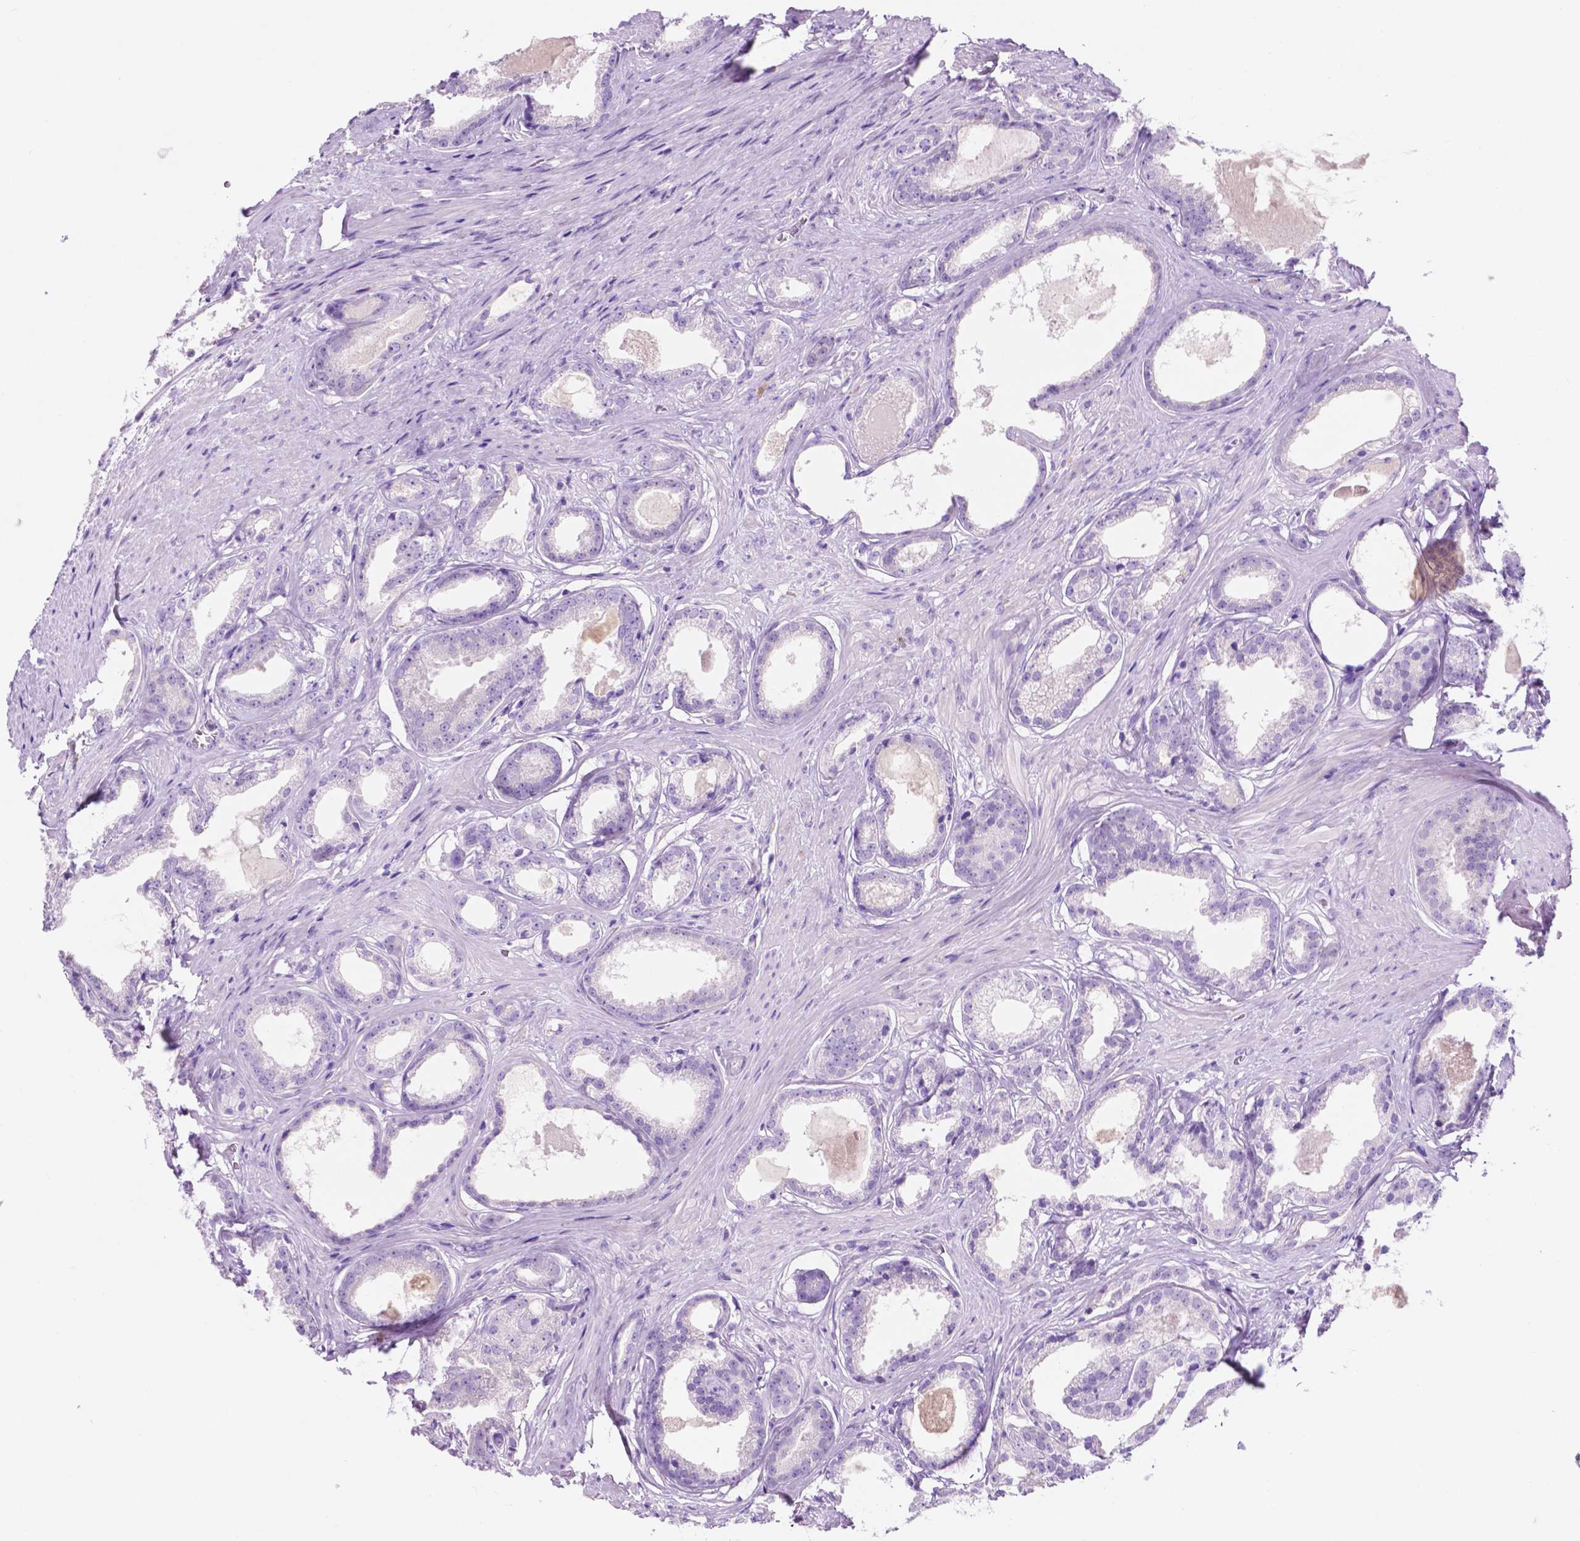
{"staining": {"intensity": "negative", "quantity": "none", "location": "none"}, "tissue": "prostate cancer", "cell_type": "Tumor cells", "image_type": "cancer", "snomed": [{"axis": "morphology", "description": "Adenocarcinoma, Low grade"}, {"axis": "topography", "description": "Prostate"}], "caption": "Immunohistochemistry of low-grade adenocarcinoma (prostate) displays no positivity in tumor cells.", "gene": "IGFN1", "patient": {"sex": "male", "age": 65}}